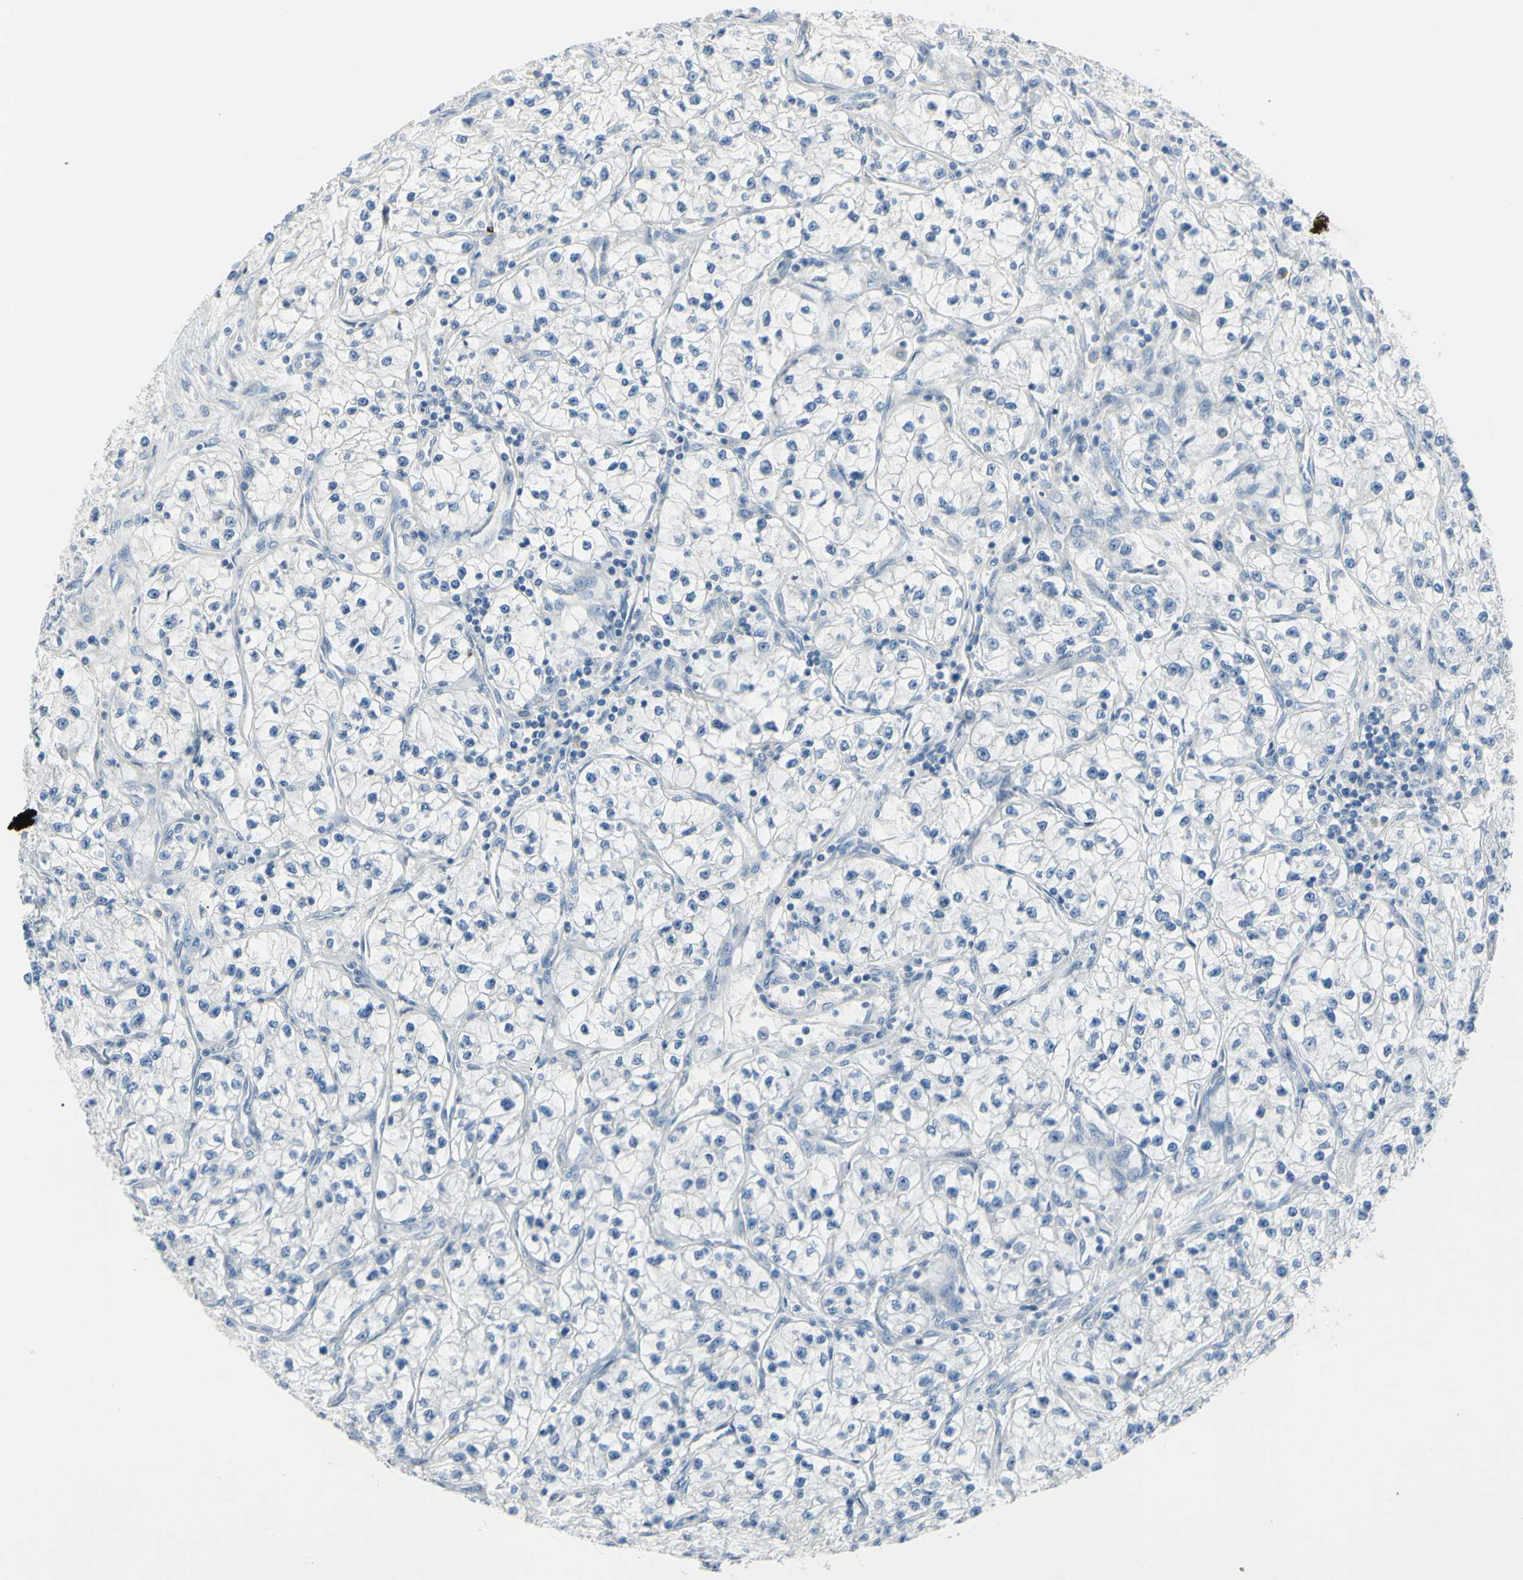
{"staining": {"intensity": "negative", "quantity": "none", "location": "none"}, "tissue": "renal cancer", "cell_type": "Tumor cells", "image_type": "cancer", "snomed": [{"axis": "morphology", "description": "Adenocarcinoma, NOS"}, {"axis": "topography", "description": "Kidney"}], "caption": "Tumor cells show no significant positivity in renal cancer (adenocarcinoma).", "gene": "NCBP2L", "patient": {"sex": "female", "age": 57}}